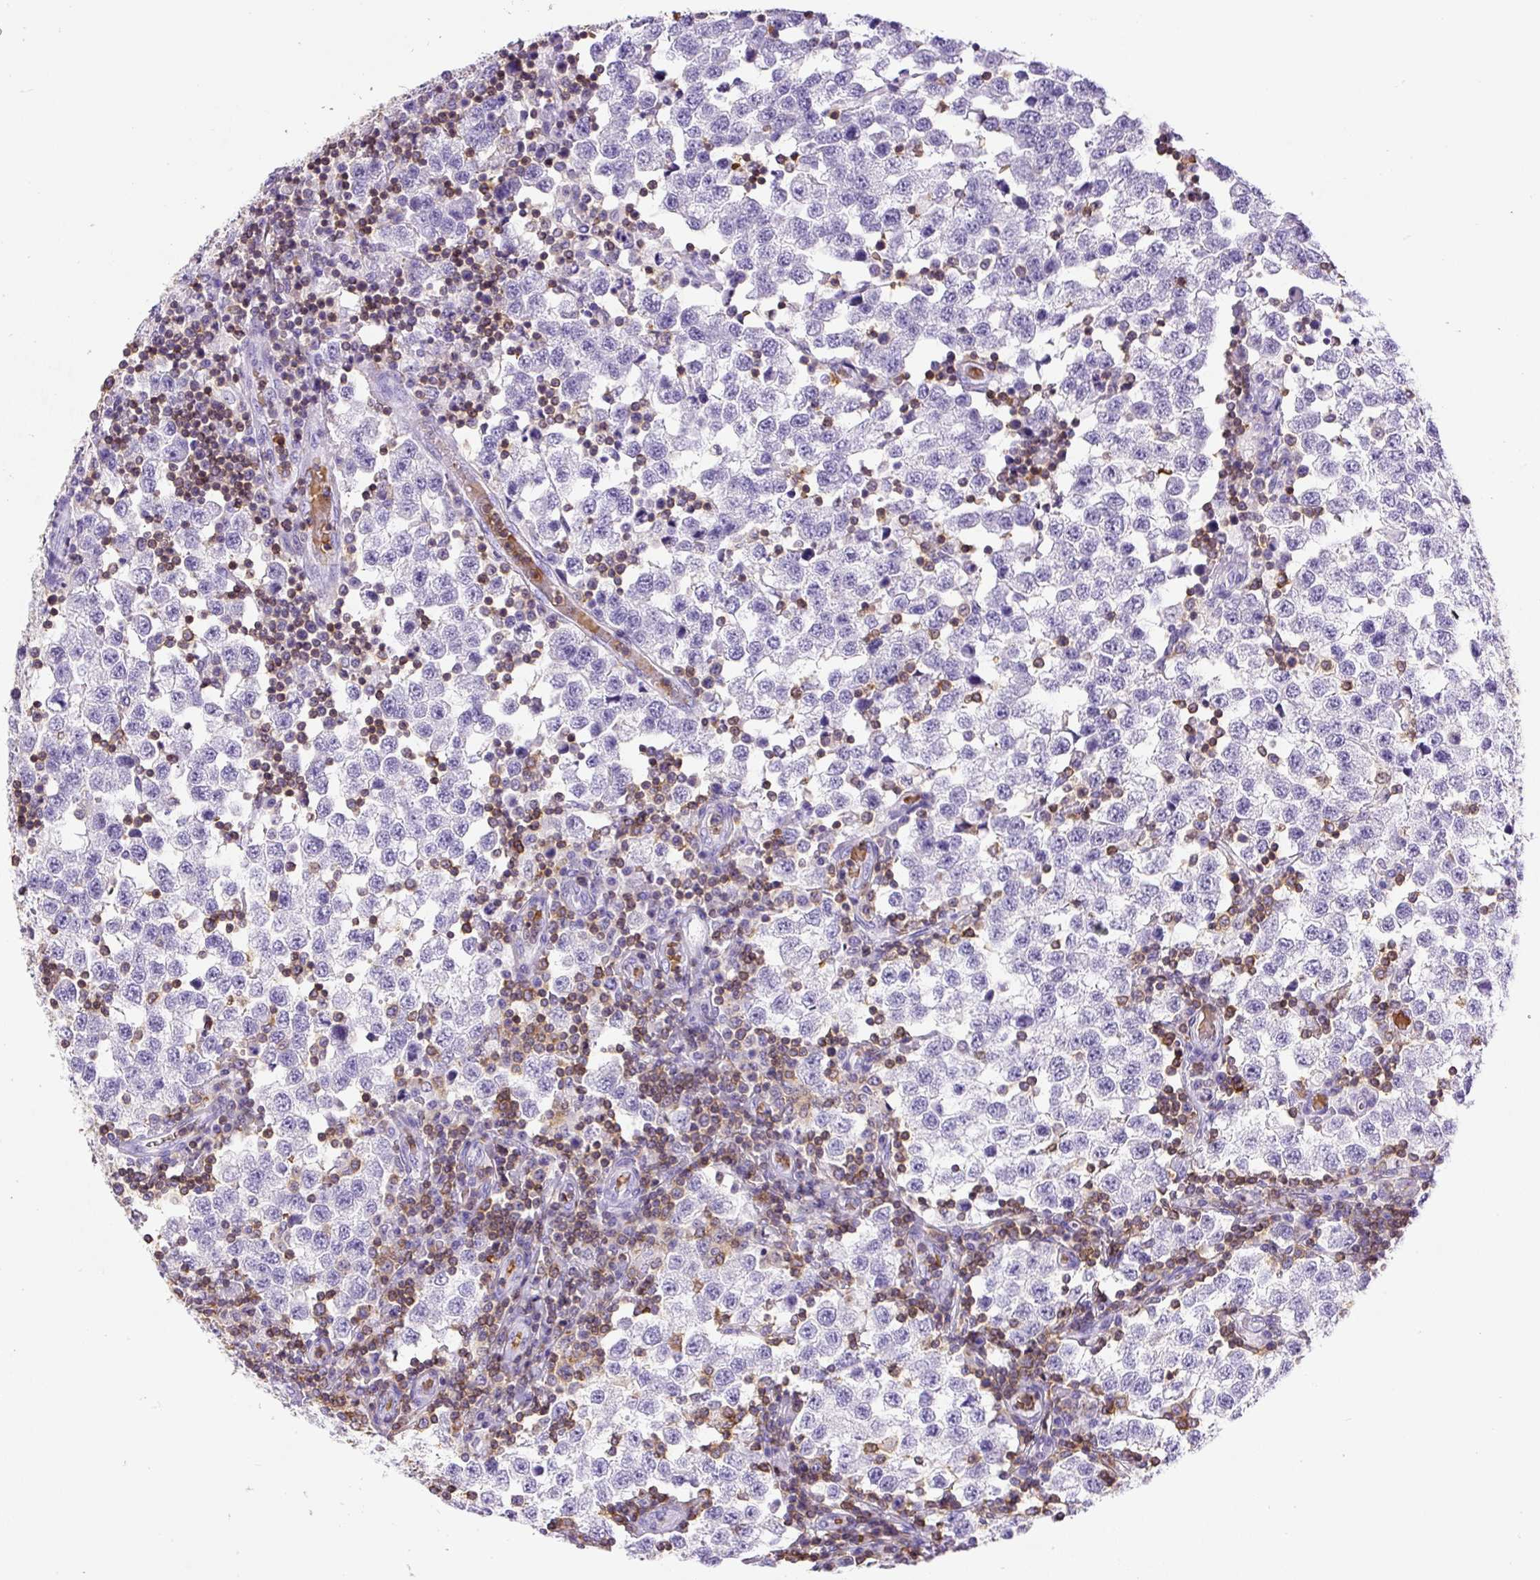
{"staining": {"intensity": "negative", "quantity": "none", "location": "none"}, "tissue": "testis cancer", "cell_type": "Tumor cells", "image_type": "cancer", "snomed": [{"axis": "morphology", "description": "Seminoma, NOS"}, {"axis": "topography", "description": "Testis"}], "caption": "Immunohistochemistry photomicrograph of neoplastic tissue: human testis cancer stained with DAB exhibits no significant protein staining in tumor cells.", "gene": "FAM228B", "patient": {"sex": "male", "age": 34}}